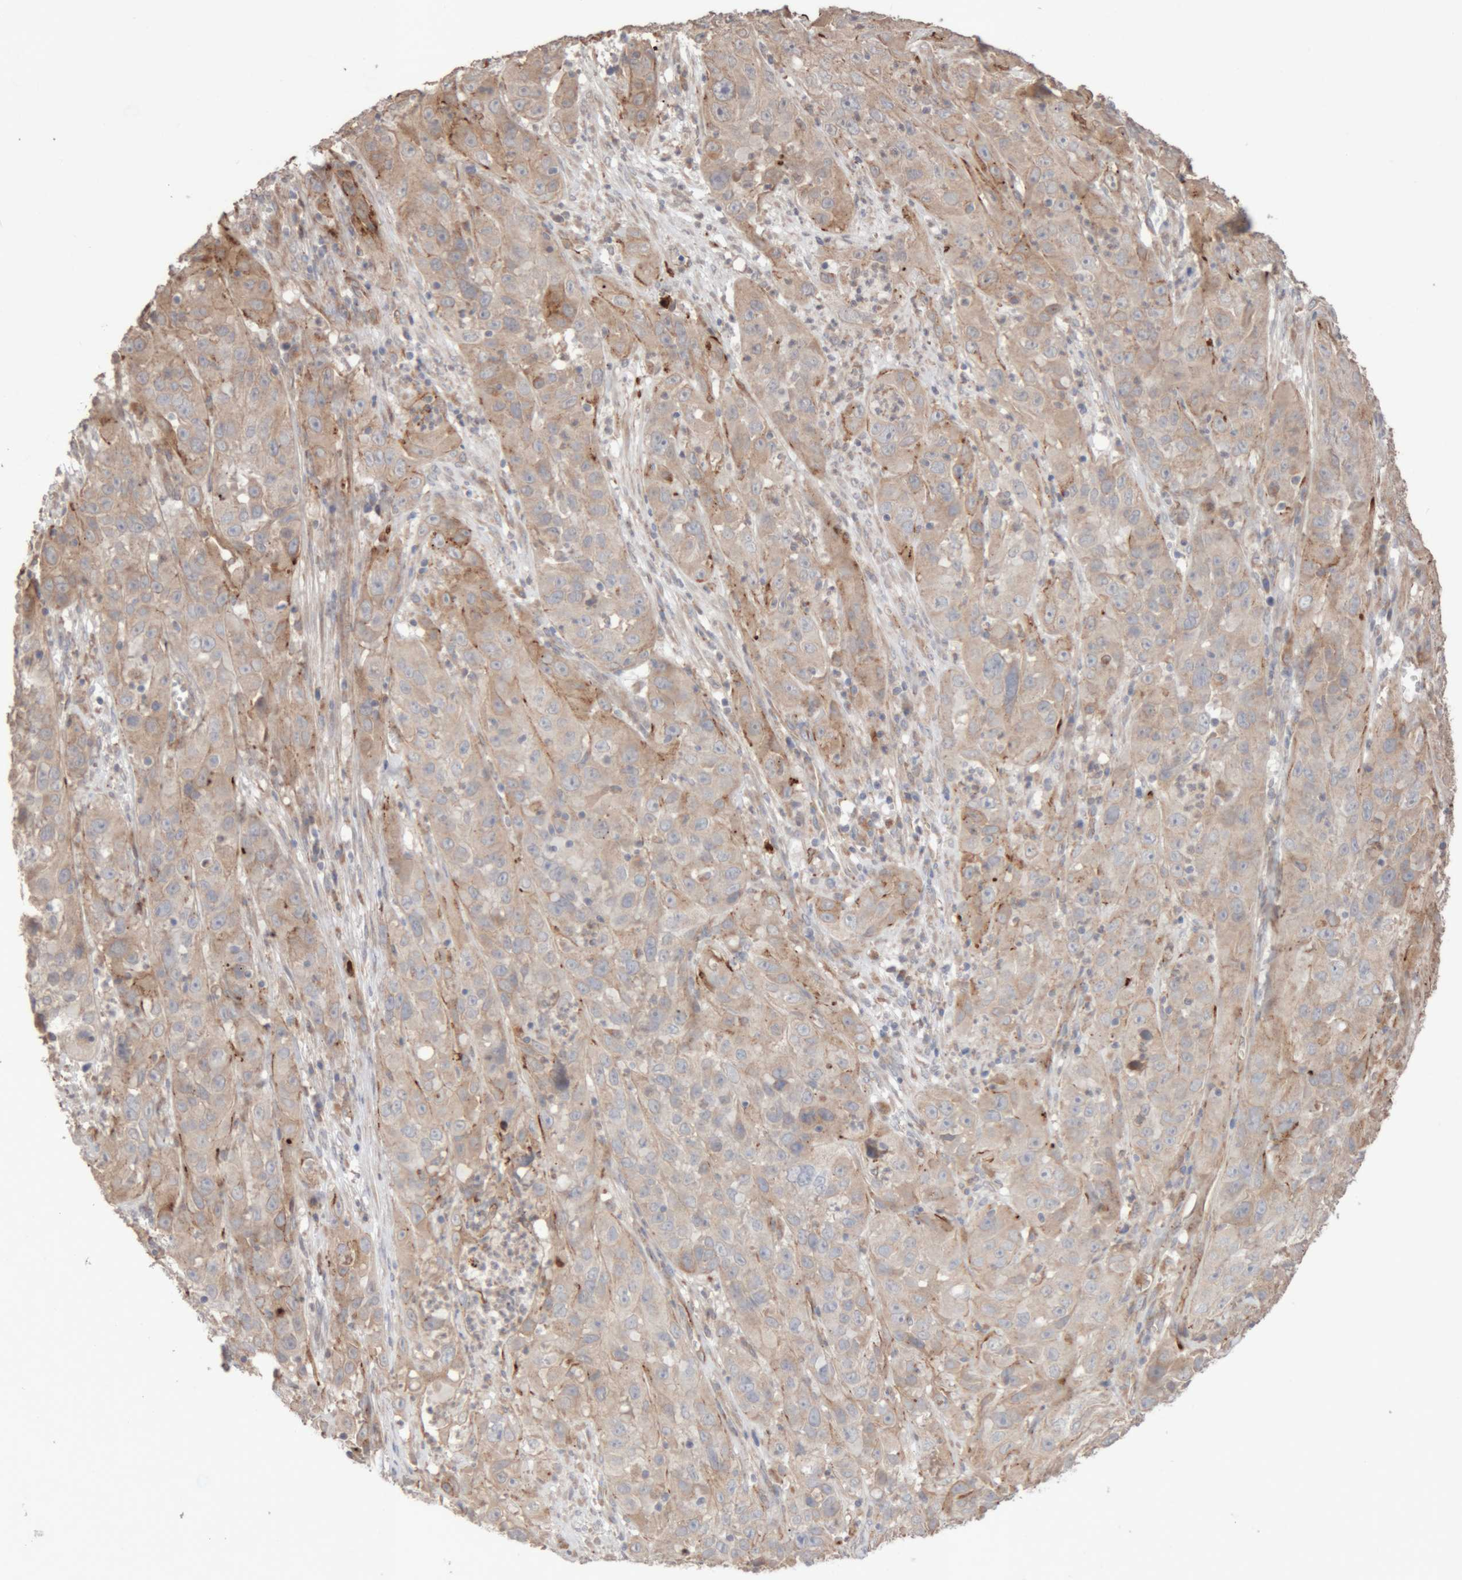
{"staining": {"intensity": "weak", "quantity": "25%-75%", "location": "cytoplasmic/membranous"}, "tissue": "cervical cancer", "cell_type": "Tumor cells", "image_type": "cancer", "snomed": [{"axis": "morphology", "description": "Squamous cell carcinoma, NOS"}, {"axis": "topography", "description": "Cervix"}], "caption": "Tumor cells demonstrate weak cytoplasmic/membranous expression in approximately 25%-75% of cells in cervical squamous cell carcinoma.", "gene": "RAB32", "patient": {"sex": "female", "age": 32}}